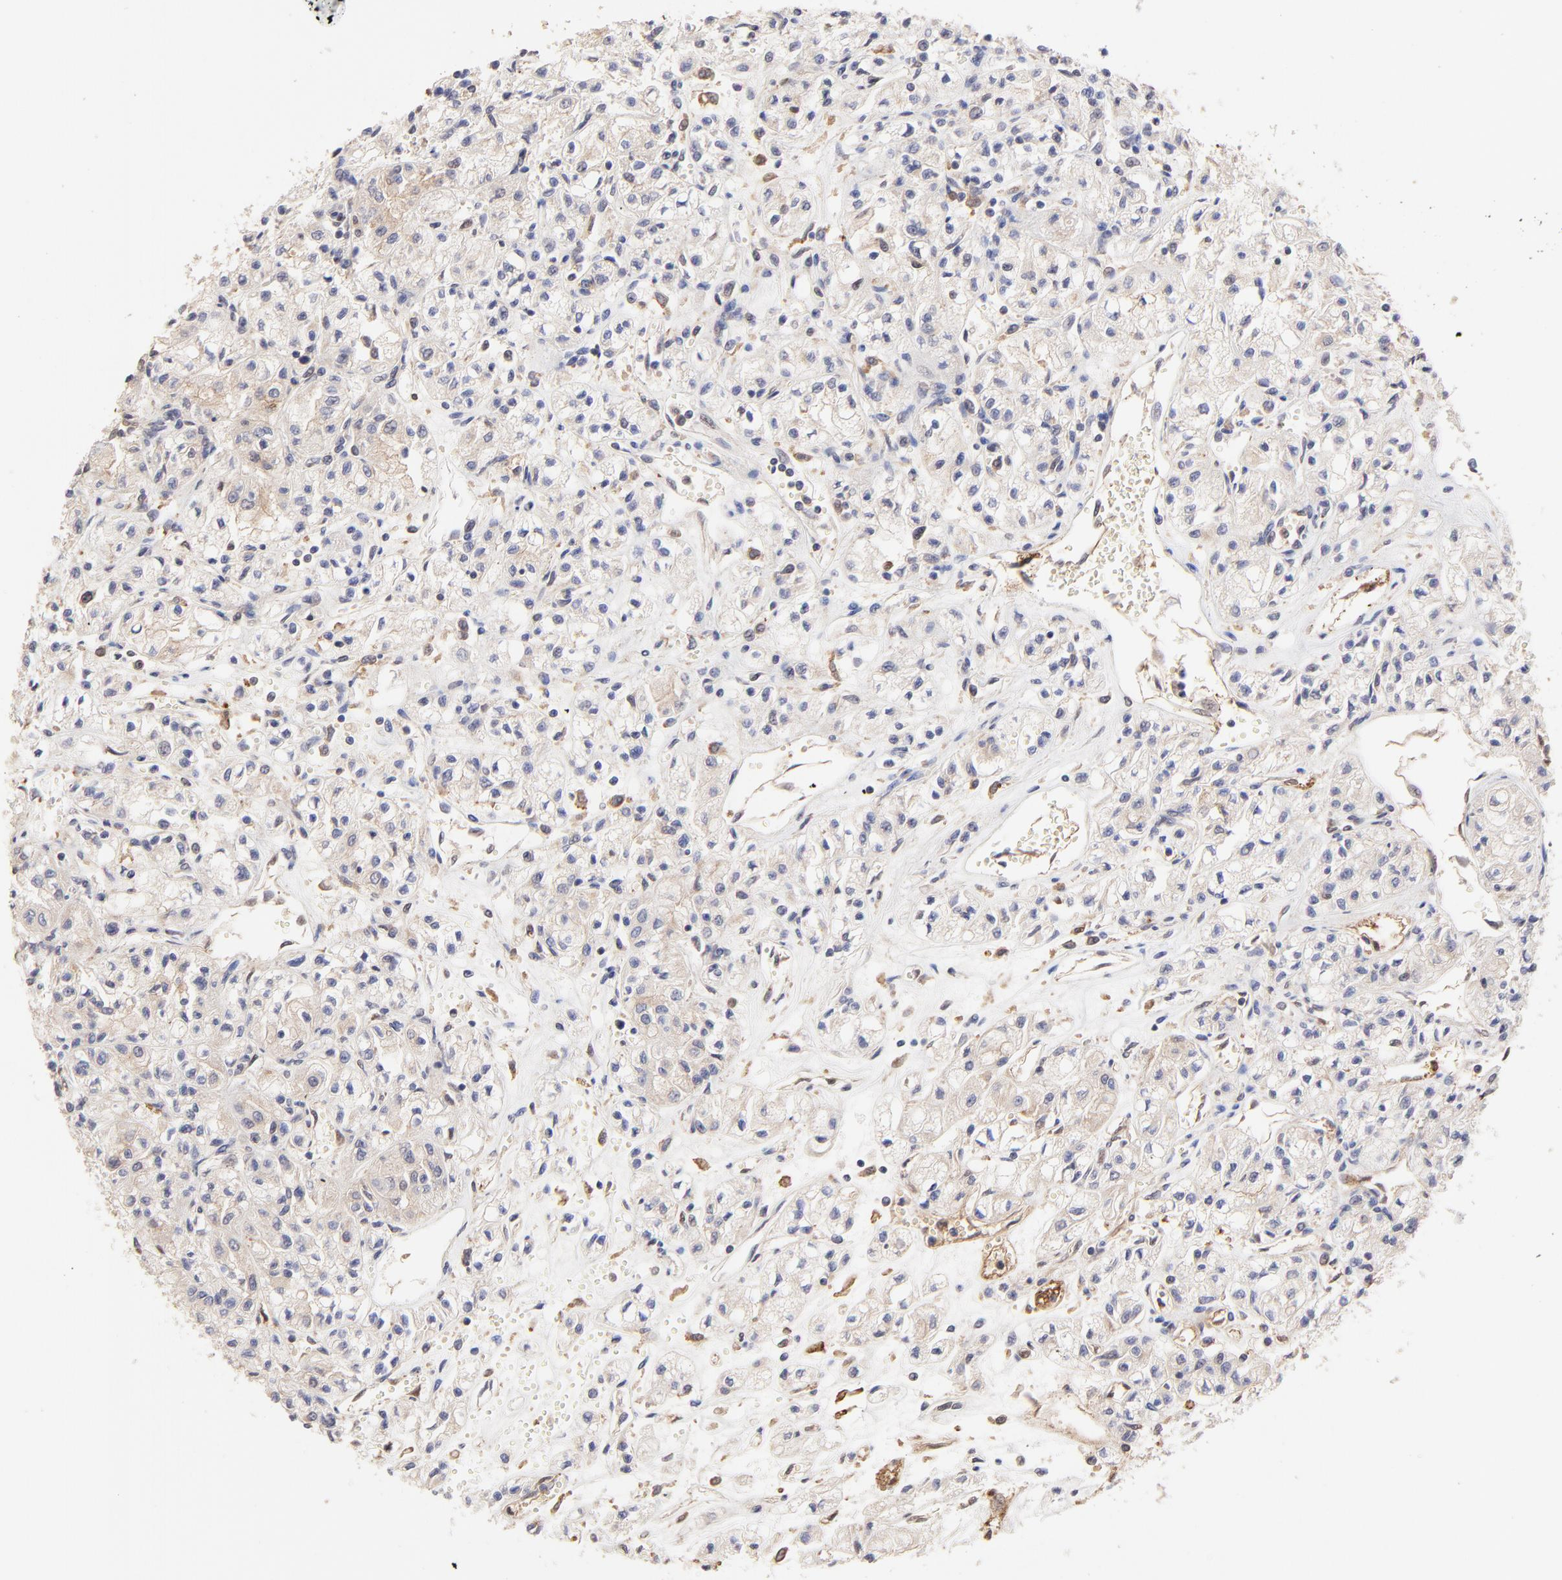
{"staining": {"intensity": "weak", "quantity": "<25%", "location": "cytoplasmic/membranous"}, "tissue": "renal cancer", "cell_type": "Tumor cells", "image_type": "cancer", "snomed": [{"axis": "morphology", "description": "Adenocarcinoma, NOS"}, {"axis": "topography", "description": "Kidney"}], "caption": "The micrograph displays no significant positivity in tumor cells of renal adenocarcinoma.", "gene": "PSMD14", "patient": {"sex": "male", "age": 78}}